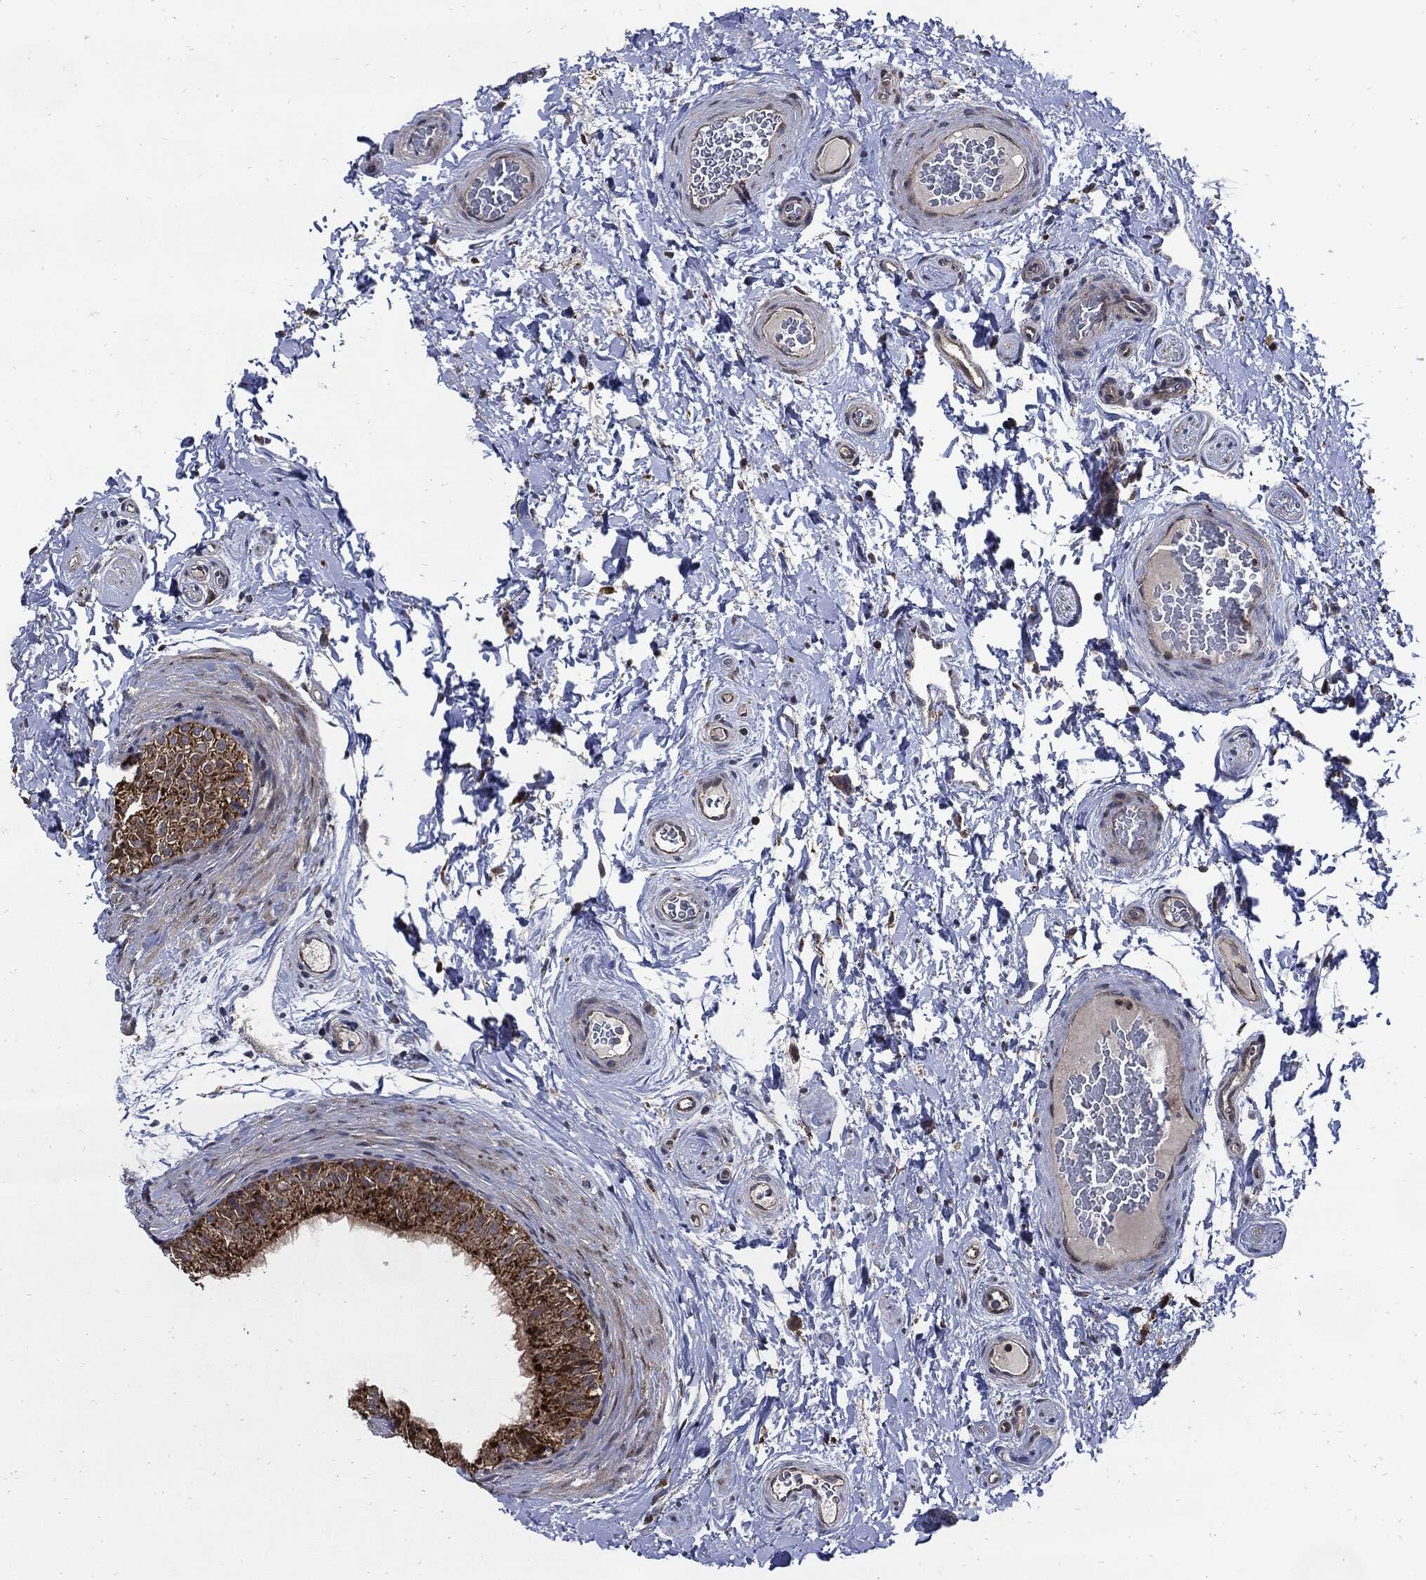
{"staining": {"intensity": "strong", "quantity": "25%-75%", "location": "cytoplasmic/membranous"}, "tissue": "epididymis", "cell_type": "Glandular cells", "image_type": "normal", "snomed": [{"axis": "morphology", "description": "Normal tissue, NOS"}, {"axis": "topography", "description": "Epididymis"}], "caption": "The immunohistochemical stain shows strong cytoplasmic/membranous expression in glandular cells of normal epididymis. (Brightfield microscopy of DAB IHC at high magnification).", "gene": "SLC31A2", "patient": {"sex": "male", "age": 34}}